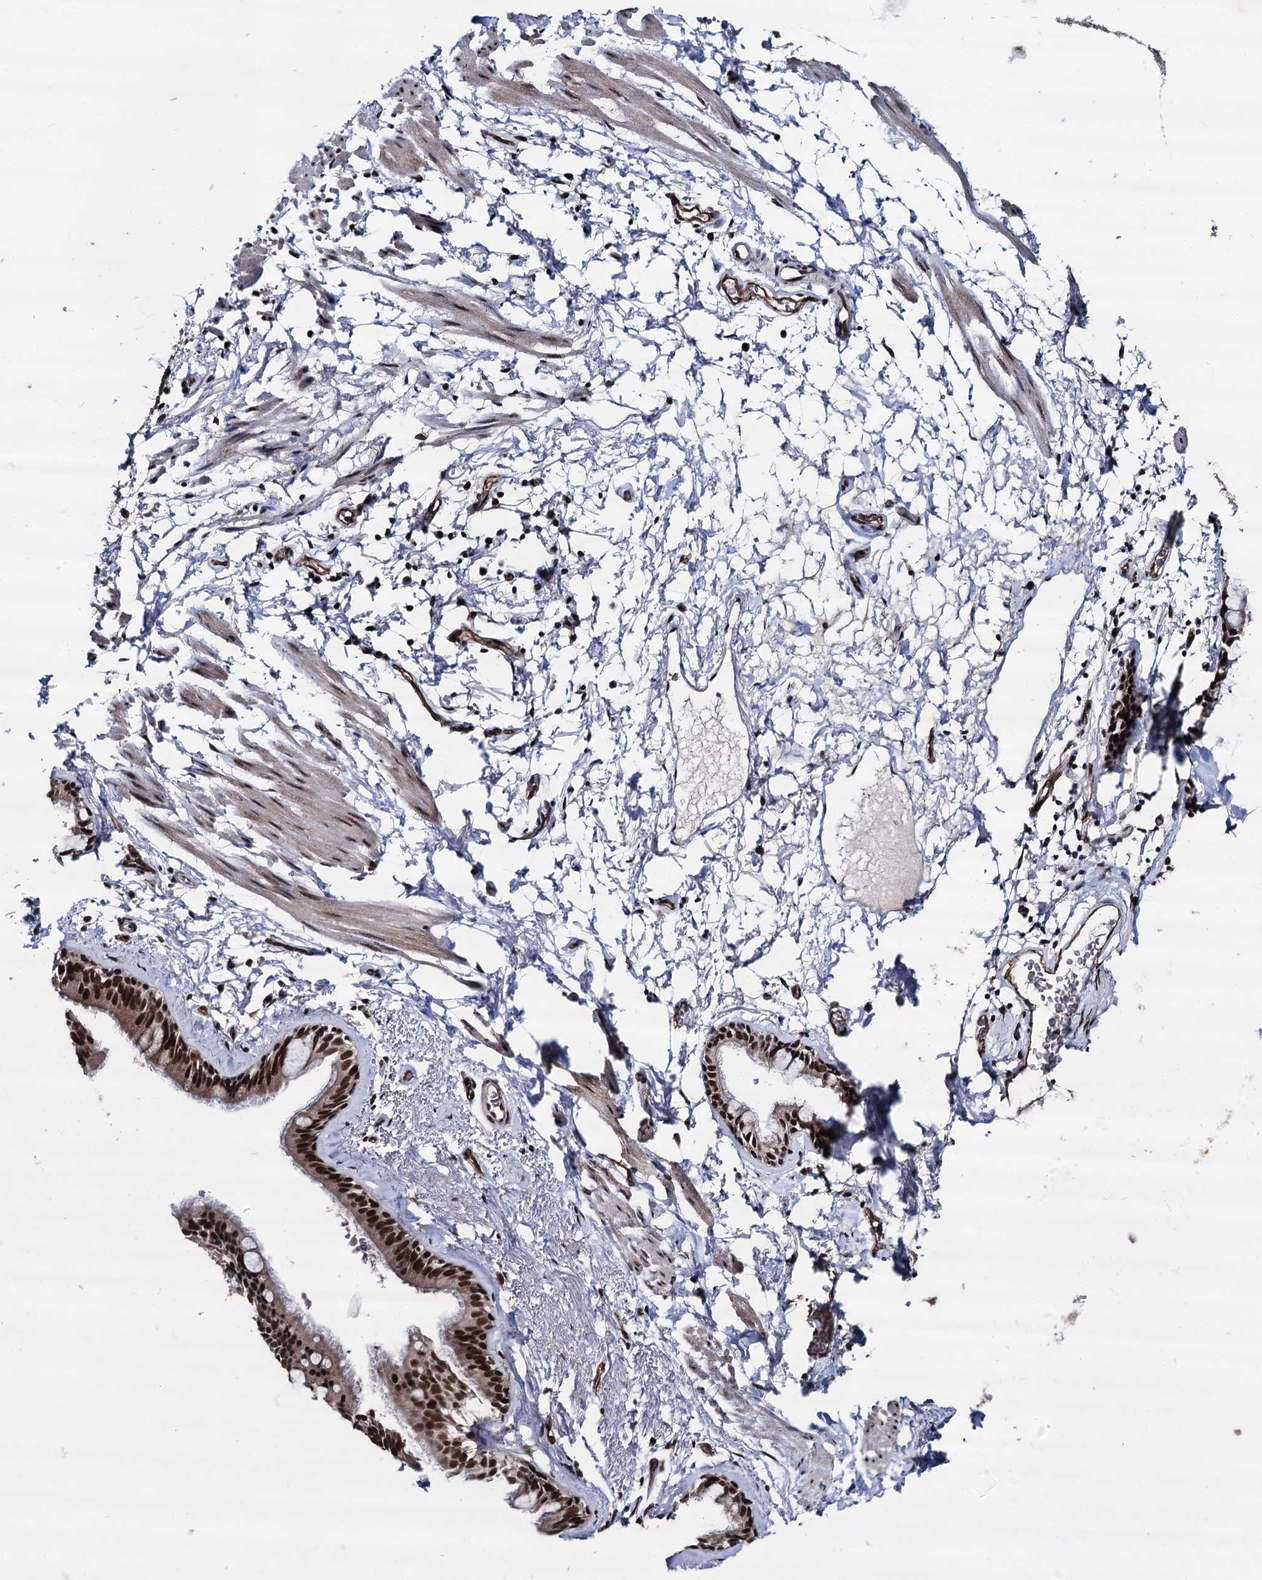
{"staining": {"intensity": "negative", "quantity": "none", "location": "none"}, "tissue": "adipose tissue", "cell_type": "Adipocytes", "image_type": "normal", "snomed": [{"axis": "morphology", "description": "Normal tissue, NOS"}, {"axis": "topography", "description": "Lymph node"}, {"axis": "topography", "description": "Bronchus"}], "caption": "Photomicrograph shows no protein staining in adipocytes of benign adipose tissue. Nuclei are stained in blue.", "gene": "GALNT11", "patient": {"sex": "male", "age": 63}}